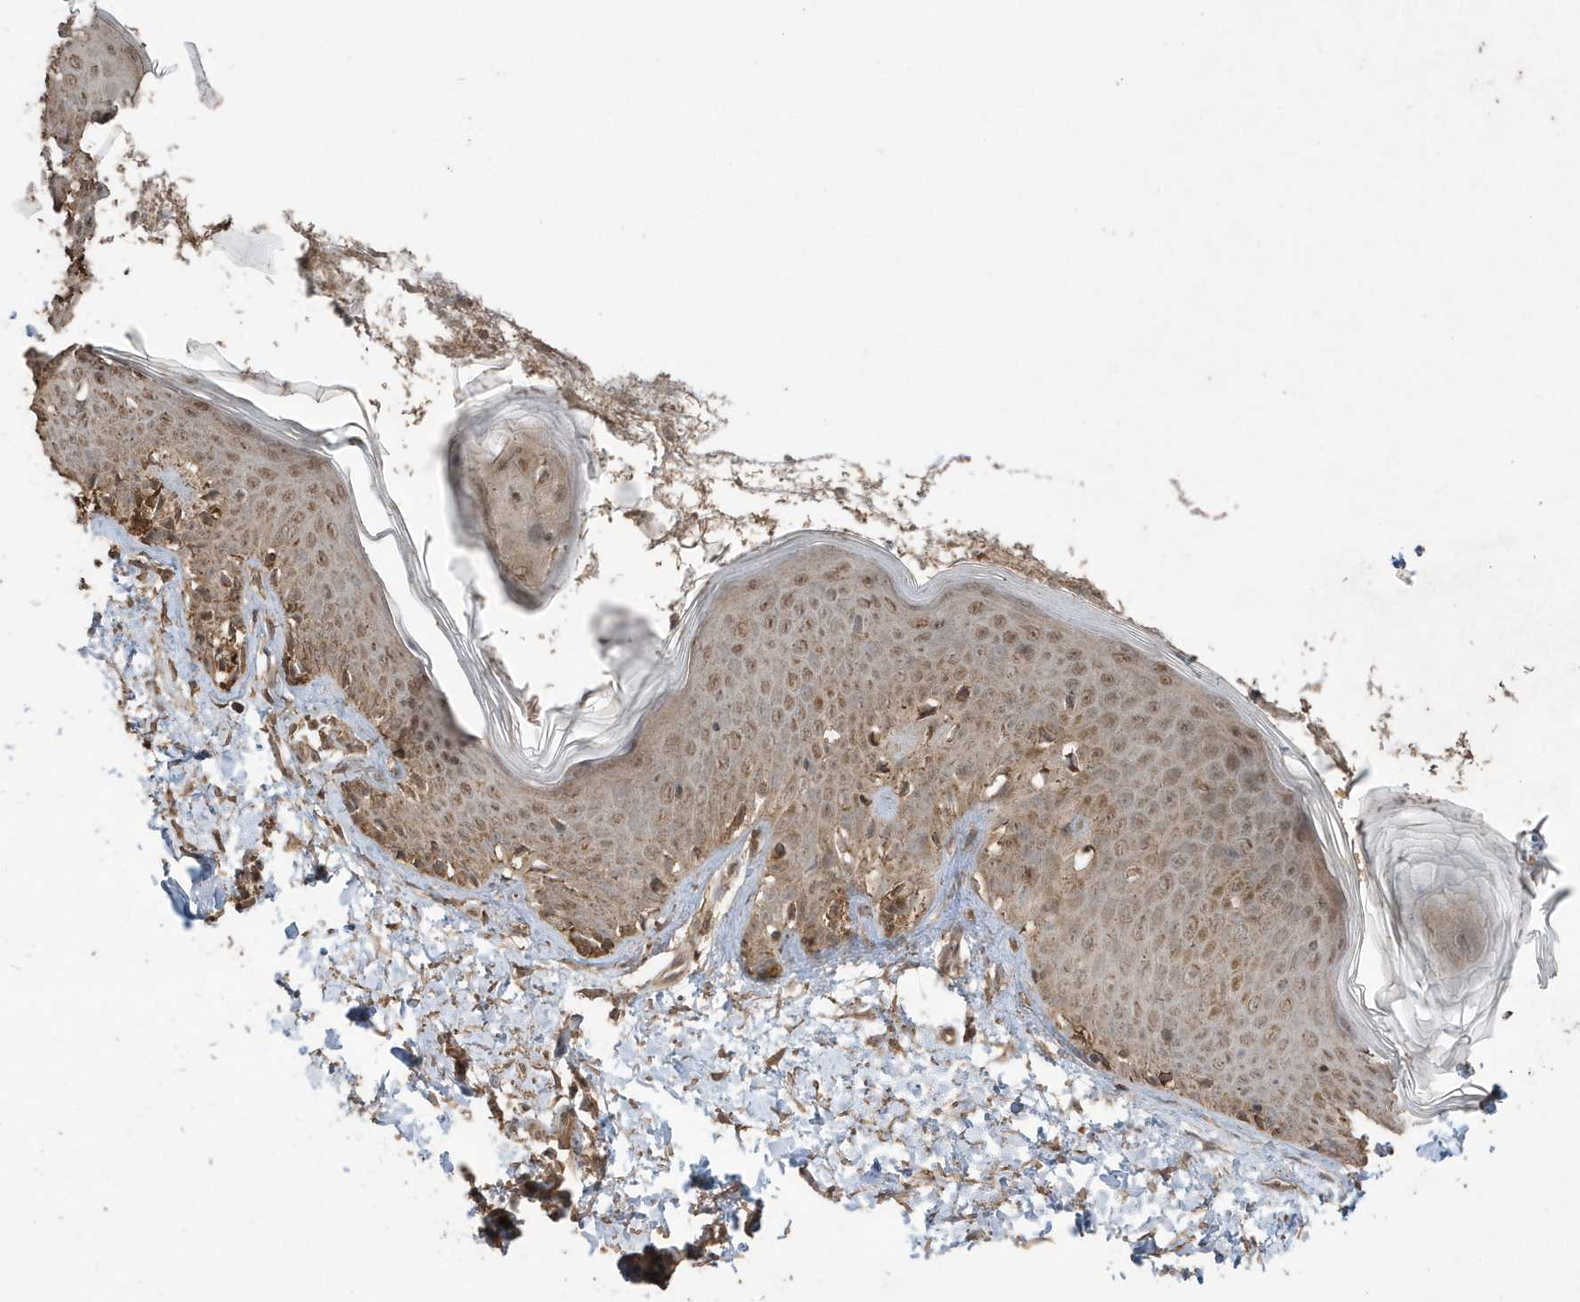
{"staining": {"intensity": "moderate", "quantity": ">75%", "location": "cytoplasmic/membranous,nuclear"}, "tissue": "skin", "cell_type": "Fibroblasts", "image_type": "normal", "snomed": [{"axis": "morphology", "description": "Normal tissue, NOS"}, {"axis": "topography", "description": "Skin"}], "caption": "Immunohistochemical staining of unremarkable skin reveals moderate cytoplasmic/membranous,nuclear protein positivity in about >75% of fibroblasts.", "gene": "PAXBP1", "patient": {"sex": "male", "age": 37}}